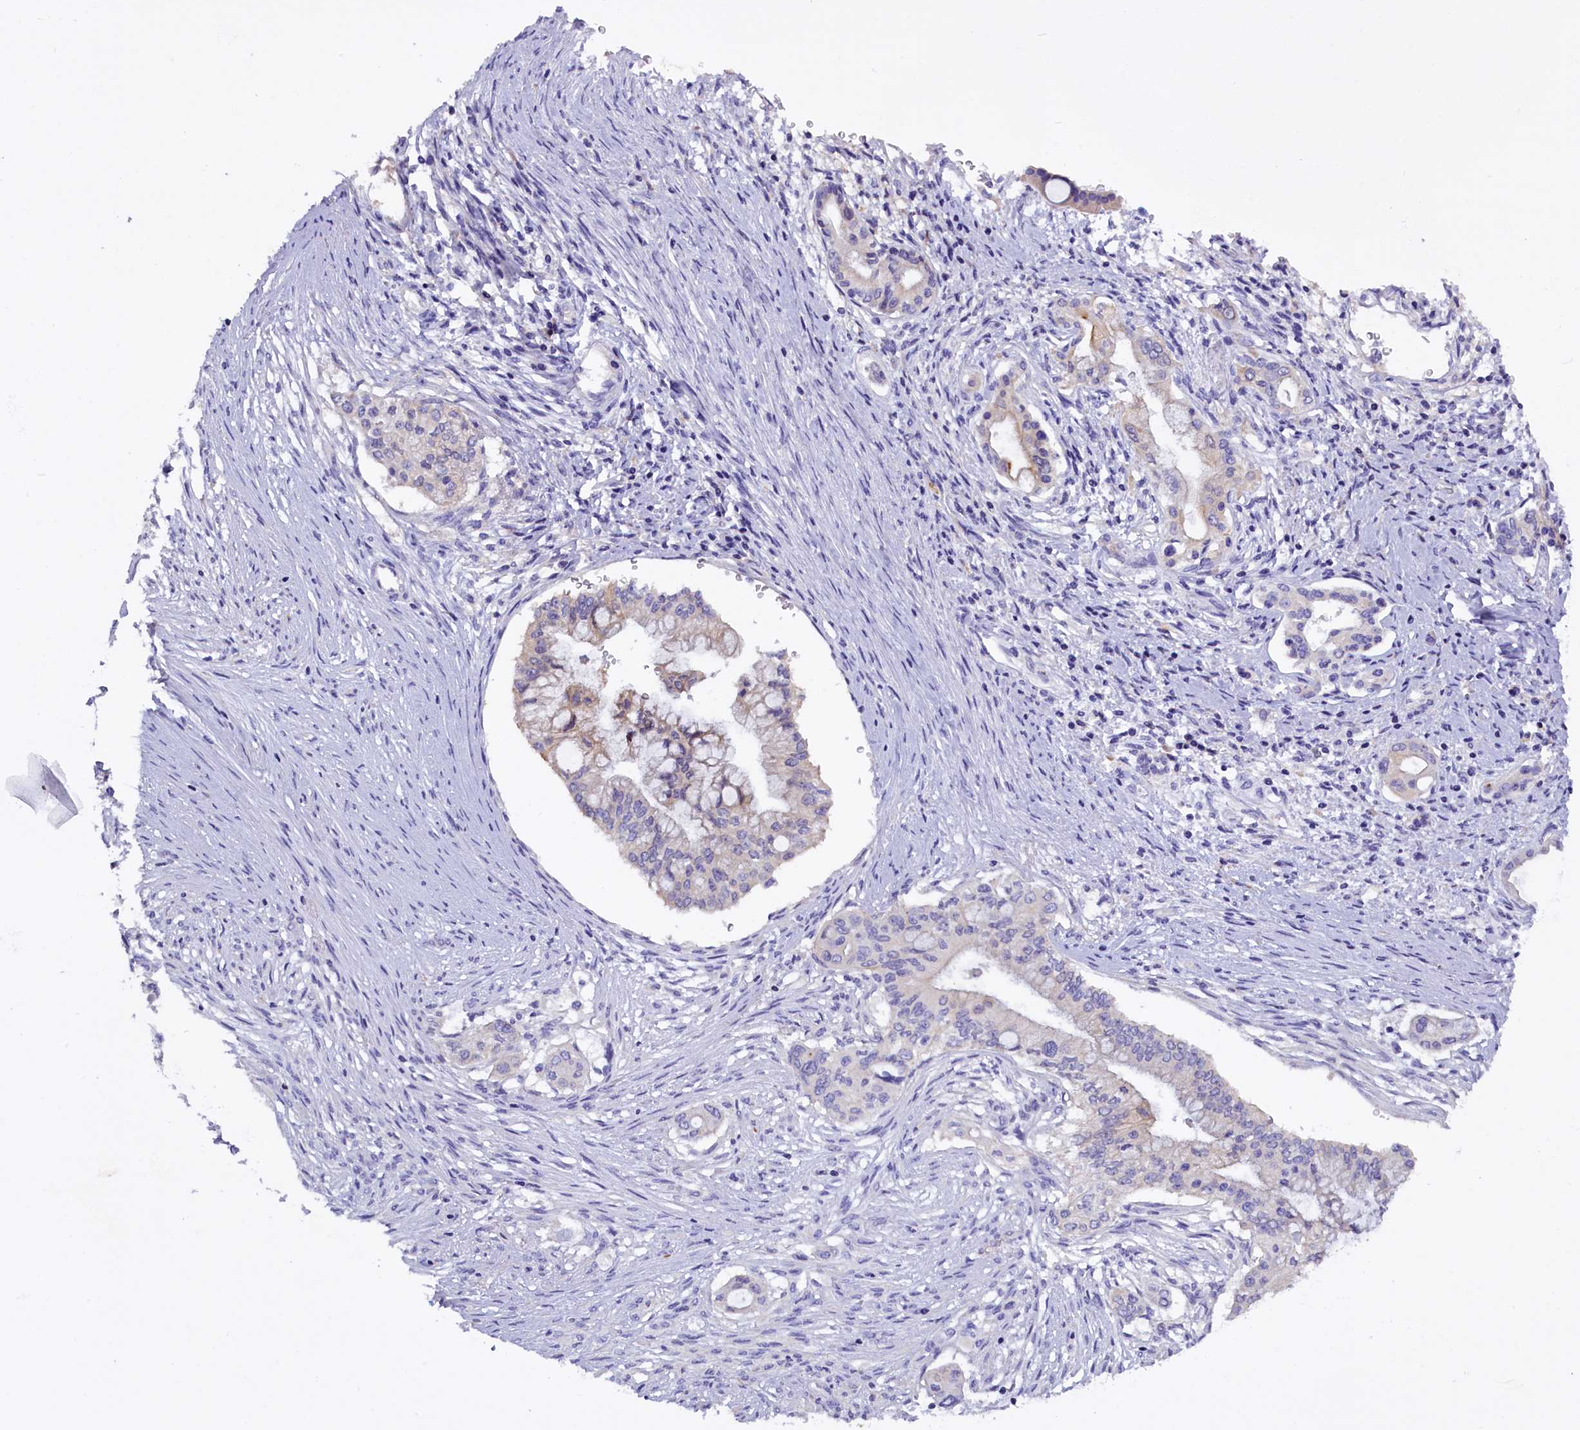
{"staining": {"intensity": "negative", "quantity": "none", "location": "none"}, "tissue": "pancreatic cancer", "cell_type": "Tumor cells", "image_type": "cancer", "snomed": [{"axis": "morphology", "description": "Adenocarcinoma, NOS"}, {"axis": "topography", "description": "Pancreas"}], "caption": "Immunohistochemistry (IHC) of pancreatic adenocarcinoma demonstrates no positivity in tumor cells.", "gene": "RTTN", "patient": {"sex": "male", "age": 46}}